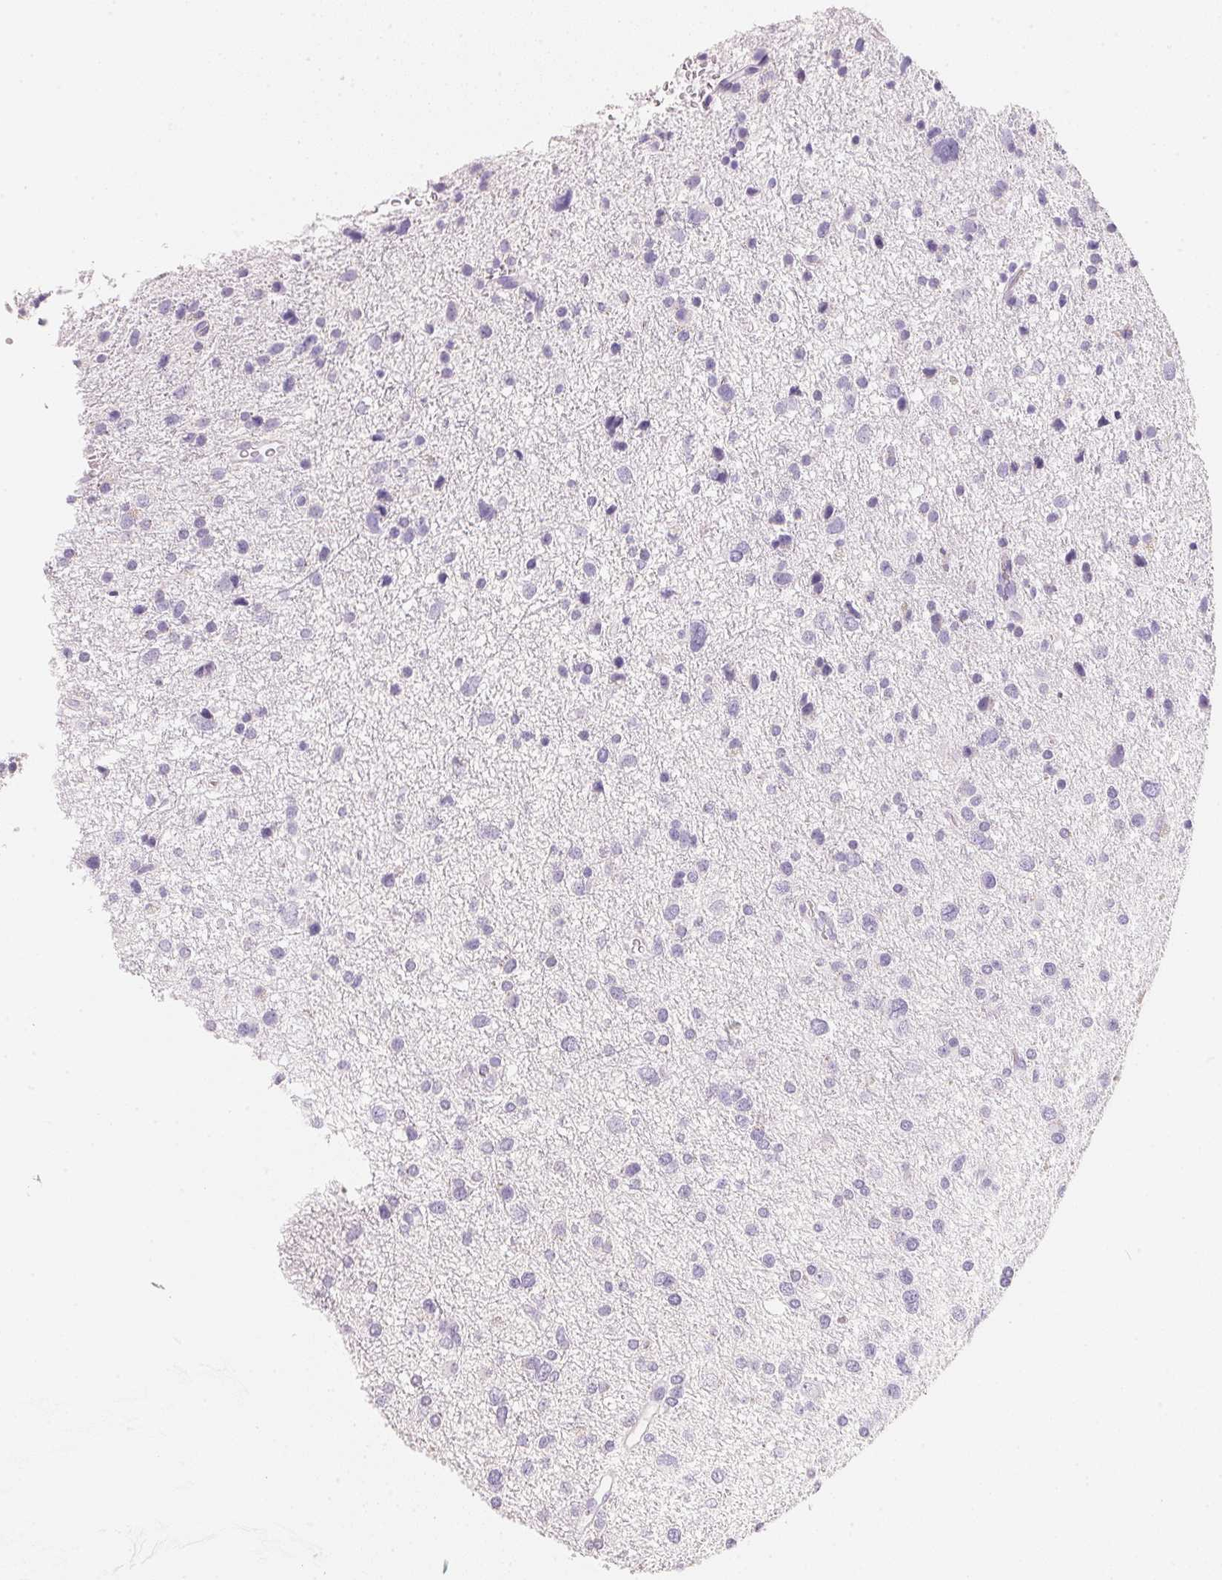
{"staining": {"intensity": "negative", "quantity": "none", "location": "none"}, "tissue": "glioma", "cell_type": "Tumor cells", "image_type": "cancer", "snomed": [{"axis": "morphology", "description": "Glioma, malignant, Low grade"}, {"axis": "topography", "description": "Brain"}], "caption": "Tumor cells are negative for brown protein staining in glioma.", "gene": "ACP3", "patient": {"sex": "female", "age": 55}}